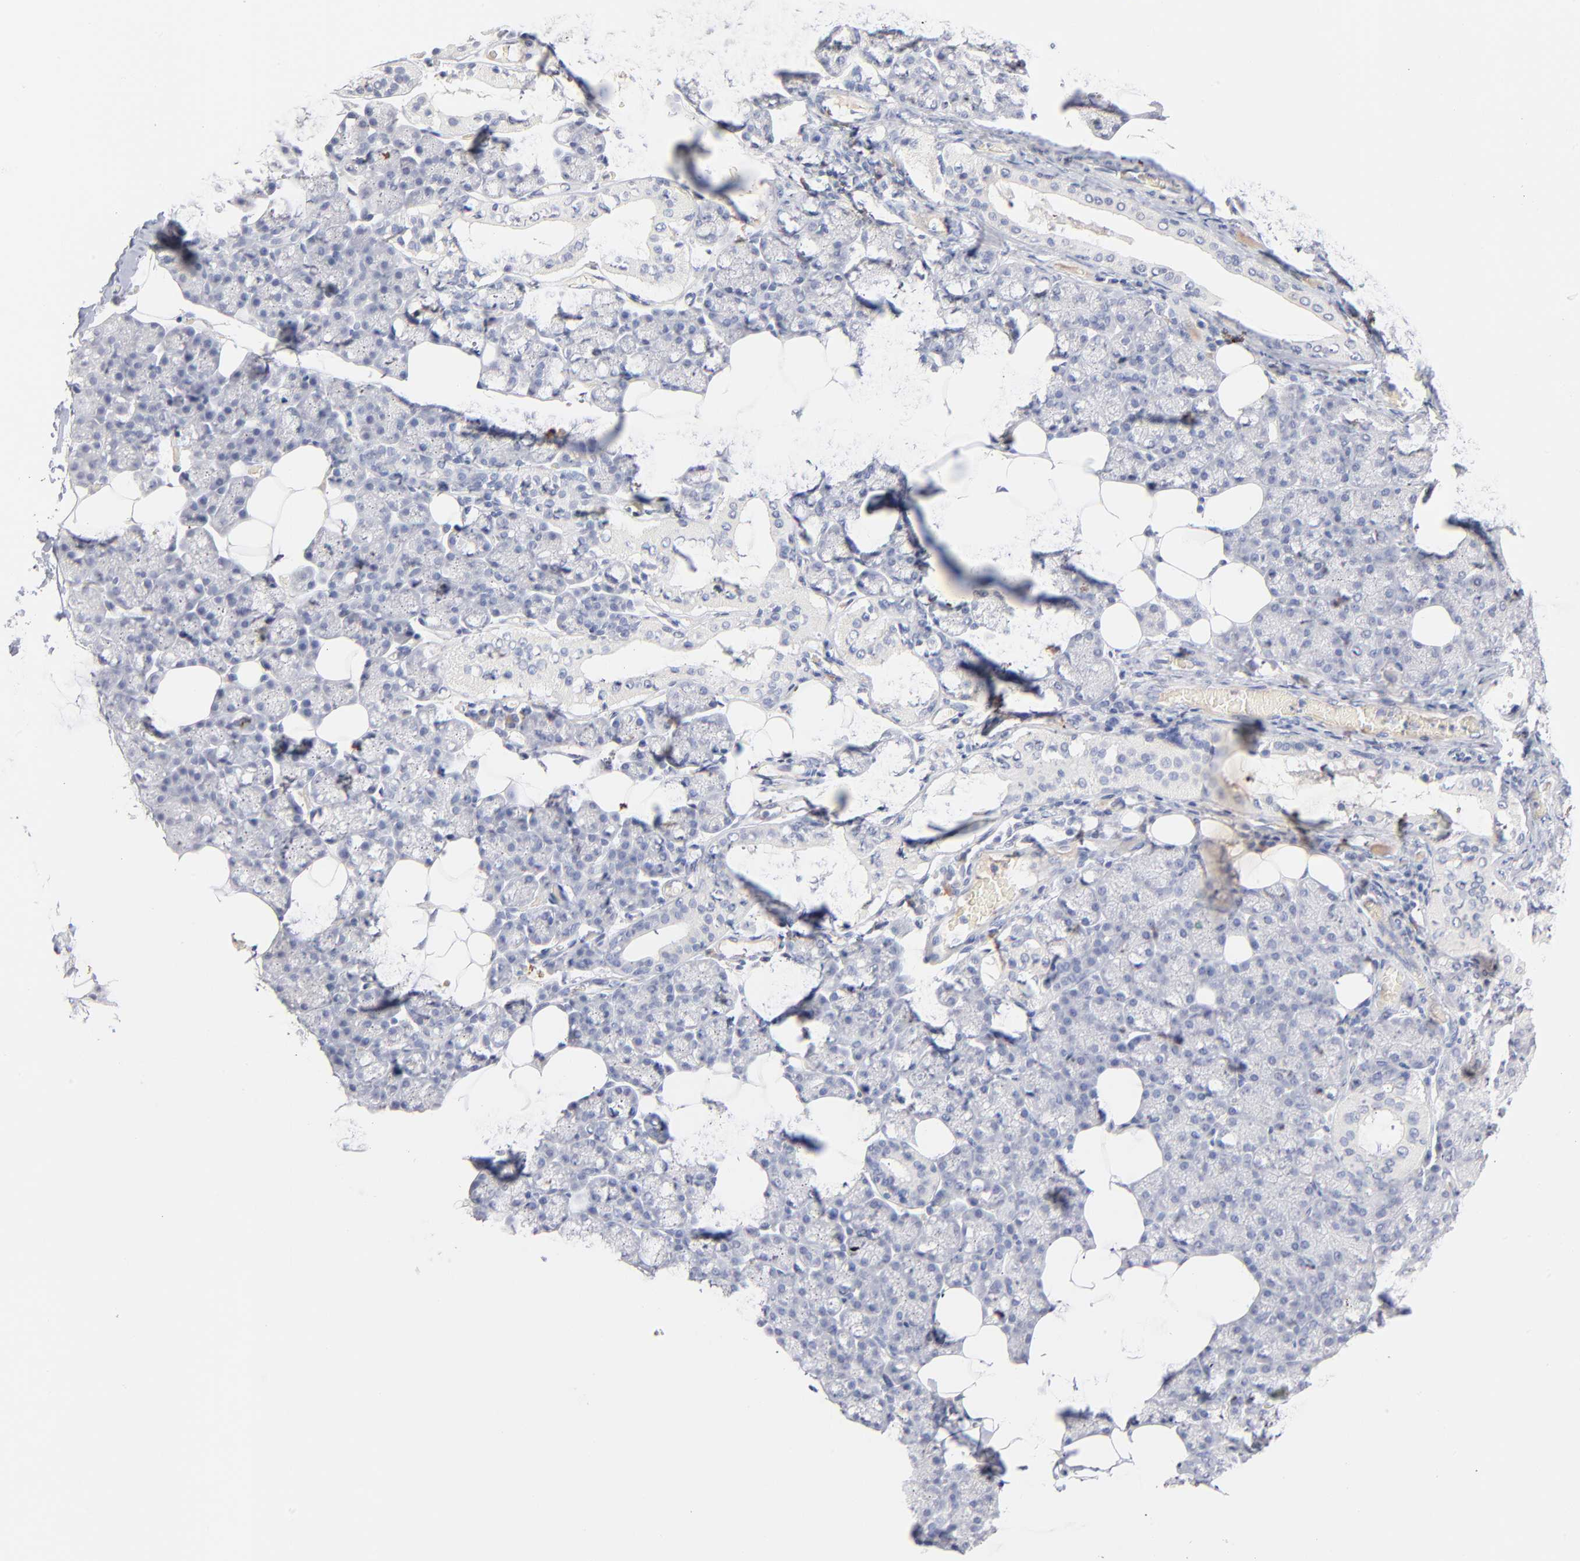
{"staining": {"intensity": "negative", "quantity": "none", "location": "none"}, "tissue": "salivary gland", "cell_type": "Glandular cells", "image_type": "normal", "snomed": [{"axis": "morphology", "description": "Normal tissue, NOS"}, {"axis": "topography", "description": "Lymph node"}, {"axis": "topography", "description": "Salivary gland"}], "caption": "Immunohistochemistry of unremarkable human salivary gland displays no staining in glandular cells. (Stains: DAB immunohistochemistry (IHC) with hematoxylin counter stain, Microscopy: brightfield microscopy at high magnification).", "gene": "F12", "patient": {"sex": "male", "age": 8}}